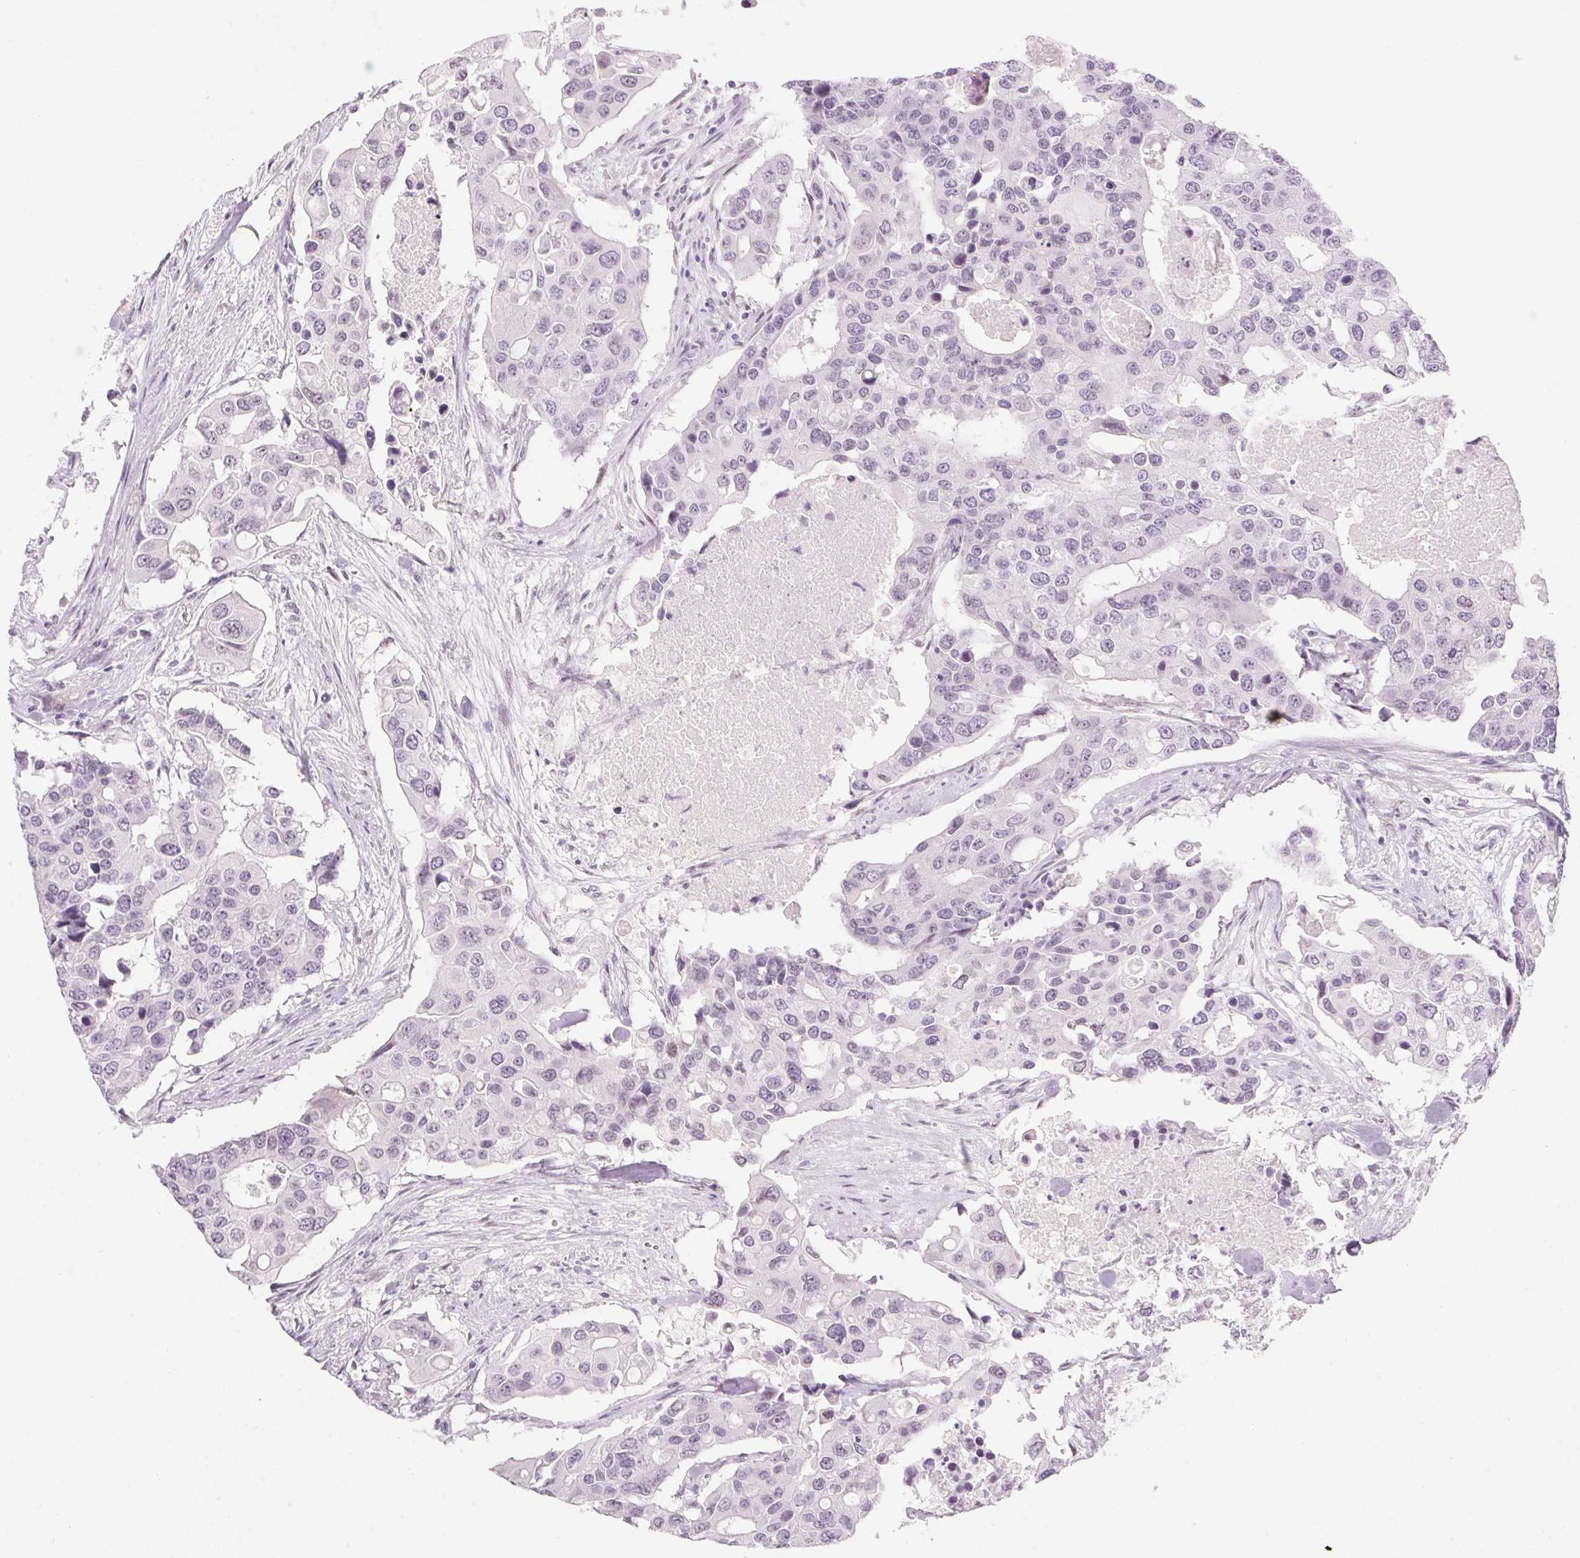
{"staining": {"intensity": "negative", "quantity": "none", "location": "none"}, "tissue": "colorectal cancer", "cell_type": "Tumor cells", "image_type": "cancer", "snomed": [{"axis": "morphology", "description": "Adenocarcinoma, NOS"}, {"axis": "topography", "description": "Colon"}], "caption": "Immunohistochemistry (IHC) micrograph of colorectal adenocarcinoma stained for a protein (brown), which reveals no expression in tumor cells. (DAB (3,3'-diaminobenzidine) IHC visualized using brightfield microscopy, high magnification).", "gene": "KCNQ2", "patient": {"sex": "male", "age": 77}}